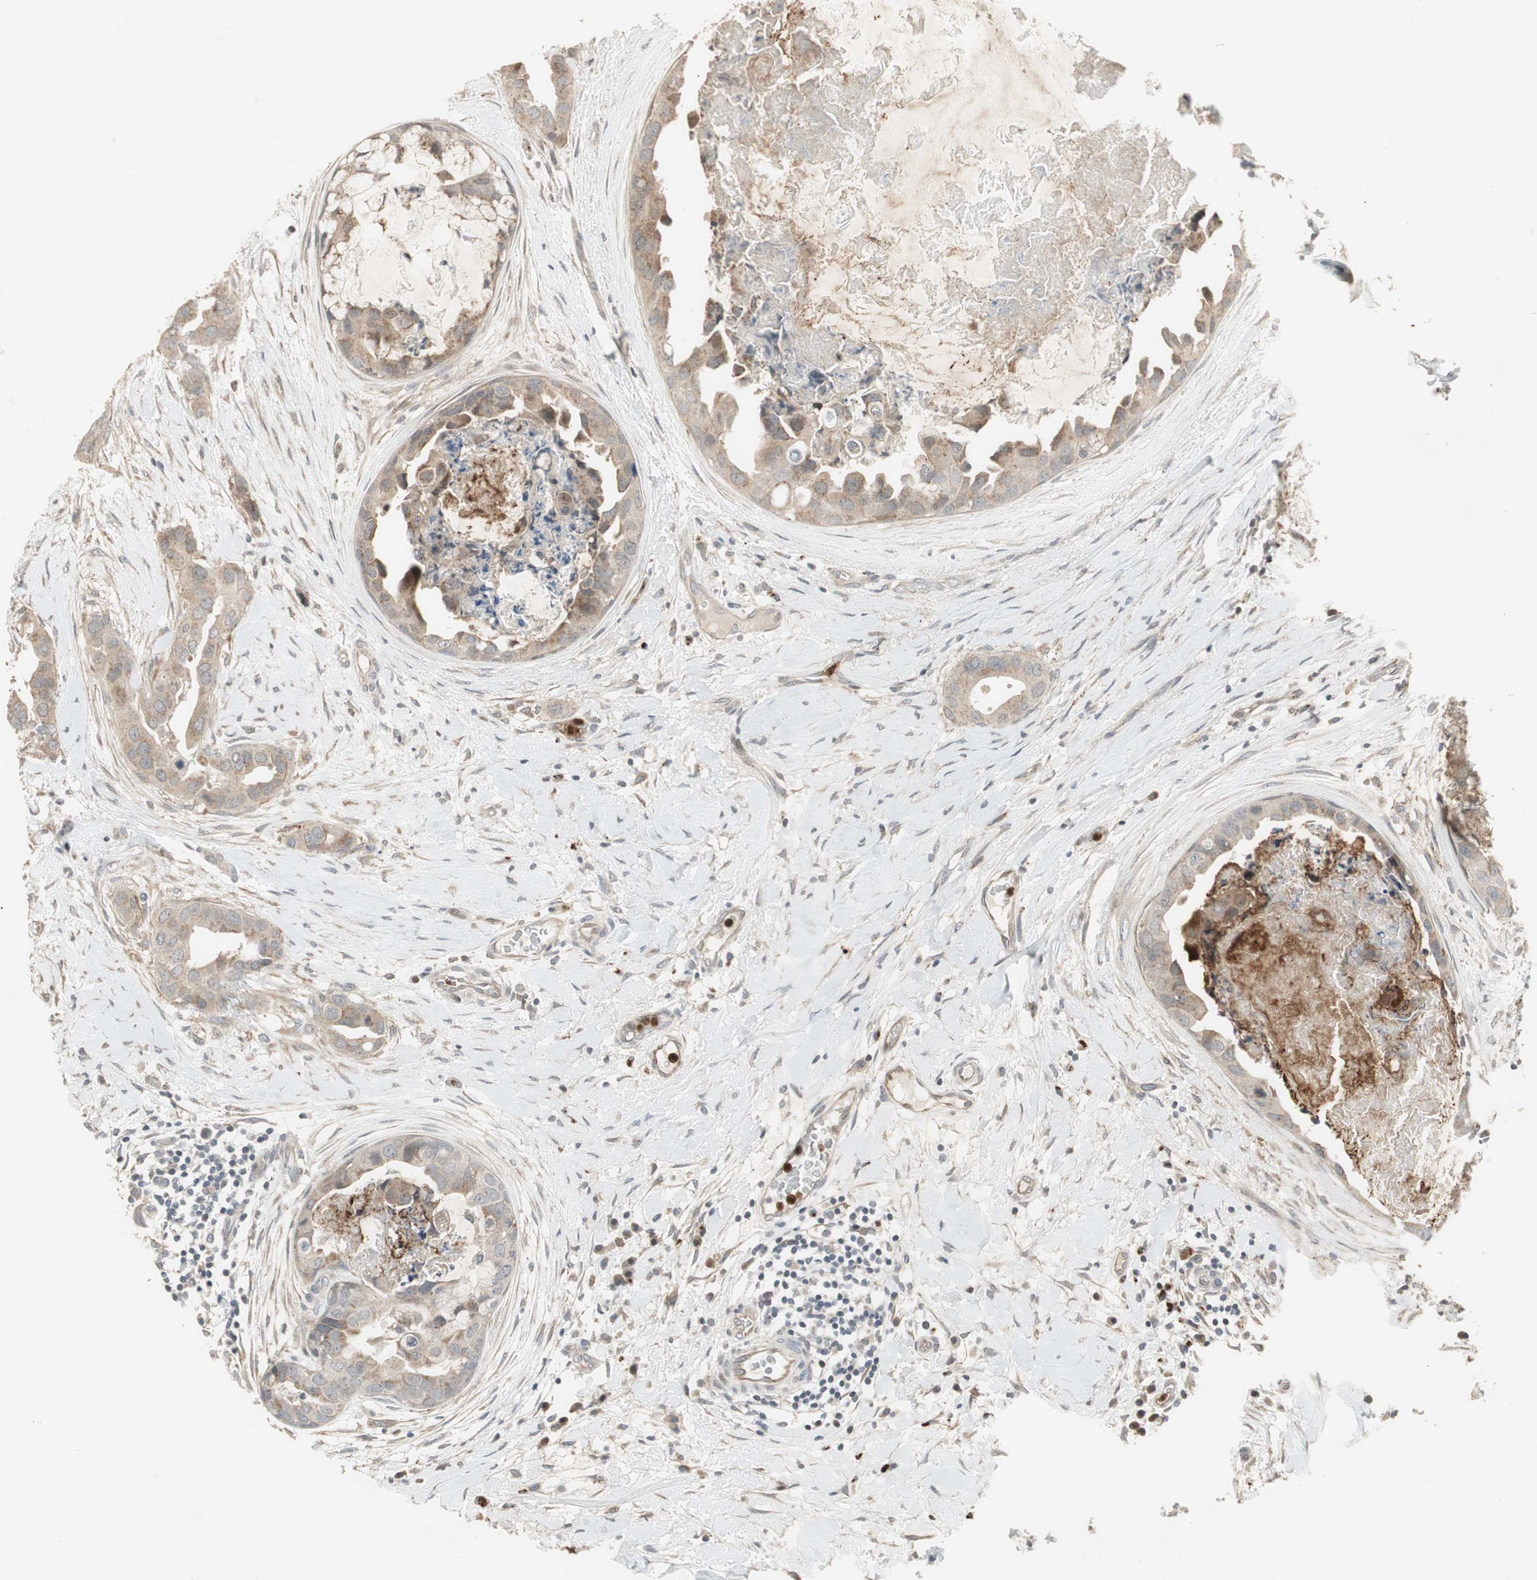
{"staining": {"intensity": "weak", "quantity": "25%-75%", "location": "cytoplasmic/membranous"}, "tissue": "breast cancer", "cell_type": "Tumor cells", "image_type": "cancer", "snomed": [{"axis": "morphology", "description": "Duct carcinoma"}, {"axis": "topography", "description": "Breast"}], "caption": "This photomicrograph shows immunohistochemistry (IHC) staining of breast invasive ductal carcinoma, with low weak cytoplasmic/membranous expression in approximately 25%-75% of tumor cells.", "gene": "SNX4", "patient": {"sex": "female", "age": 40}}